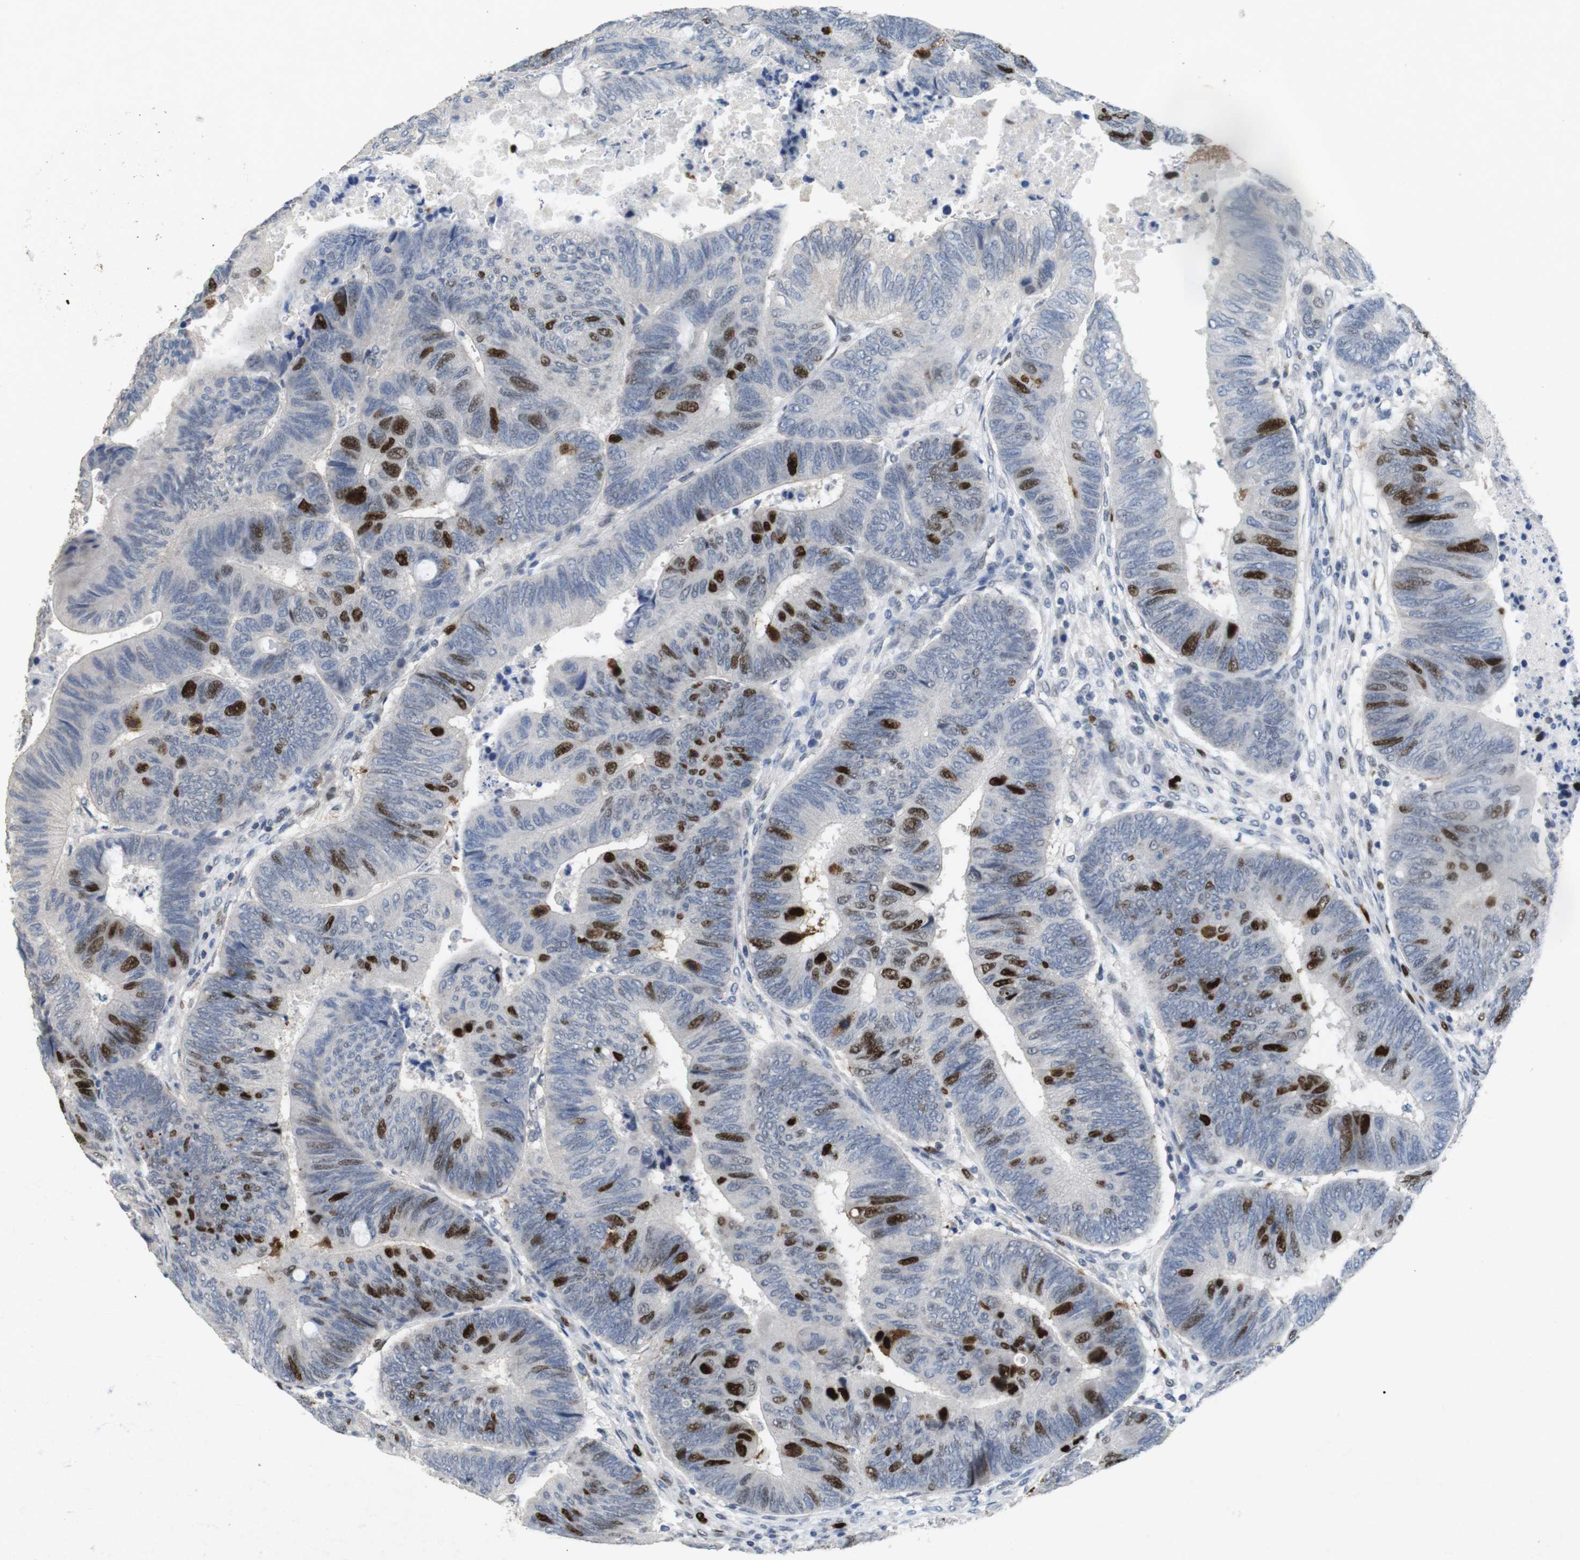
{"staining": {"intensity": "strong", "quantity": "25%-75%", "location": "nuclear"}, "tissue": "colorectal cancer", "cell_type": "Tumor cells", "image_type": "cancer", "snomed": [{"axis": "morphology", "description": "Normal tissue, NOS"}, {"axis": "morphology", "description": "Adenocarcinoma, NOS"}, {"axis": "topography", "description": "Rectum"}, {"axis": "topography", "description": "Peripheral nerve tissue"}], "caption": "Immunohistochemical staining of human colorectal cancer (adenocarcinoma) shows high levels of strong nuclear positivity in about 25%-75% of tumor cells. The staining was performed using DAB to visualize the protein expression in brown, while the nuclei were stained in blue with hematoxylin (Magnification: 20x).", "gene": "KPNA2", "patient": {"sex": "male", "age": 92}}